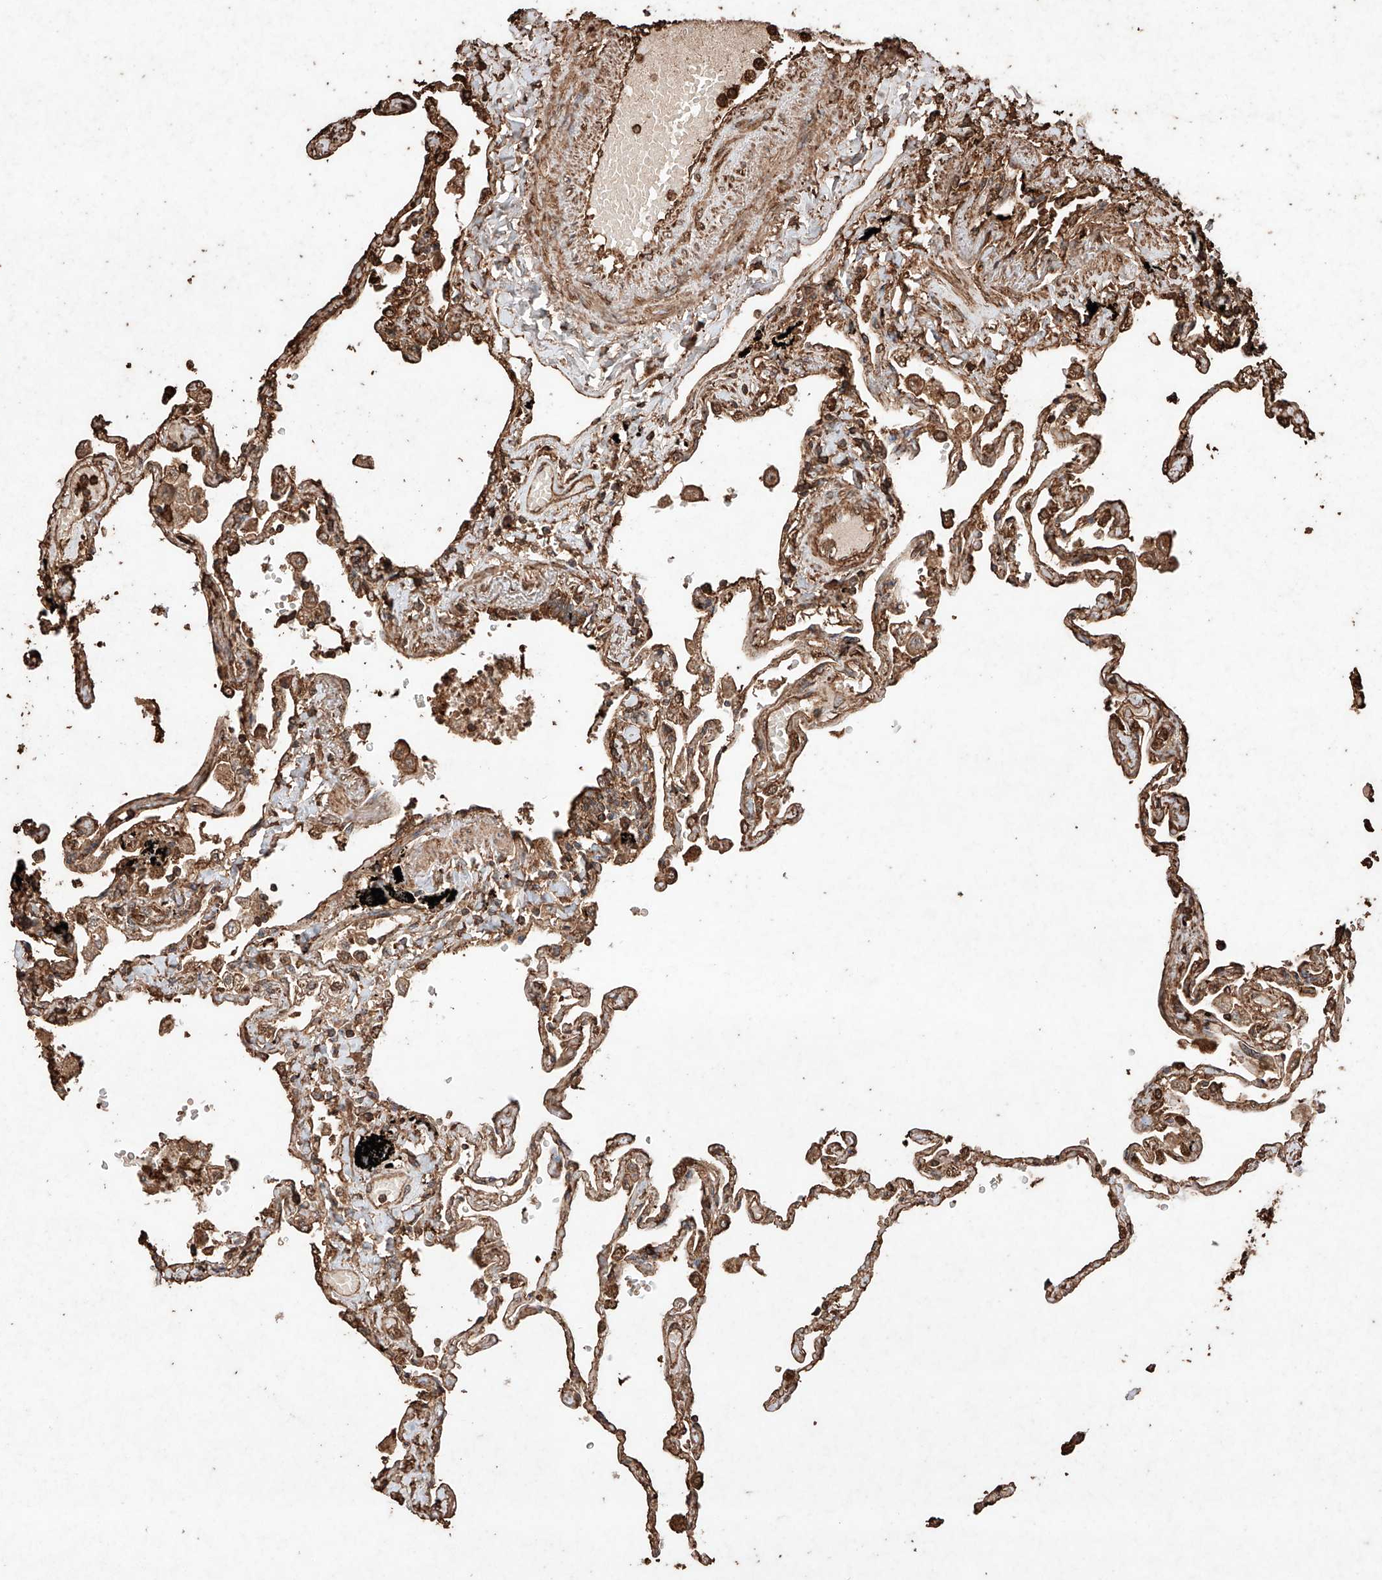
{"staining": {"intensity": "moderate", "quantity": ">75%", "location": "cytoplasmic/membranous"}, "tissue": "lung", "cell_type": "Alveolar cells", "image_type": "normal", "snomed": [{"axis": "morphology", "description": "Normal tissue, NOS"}, {"axis": "topography", "description": "Lung"}], "caption": "Immunohistochemical staining of normal human lung demonstrates moderate cytoplasmic/membranous protein staining in approximately >75% of alveolar cells.", "gene": "M6PR", "patient": {"sex": "female", "age": 67}}